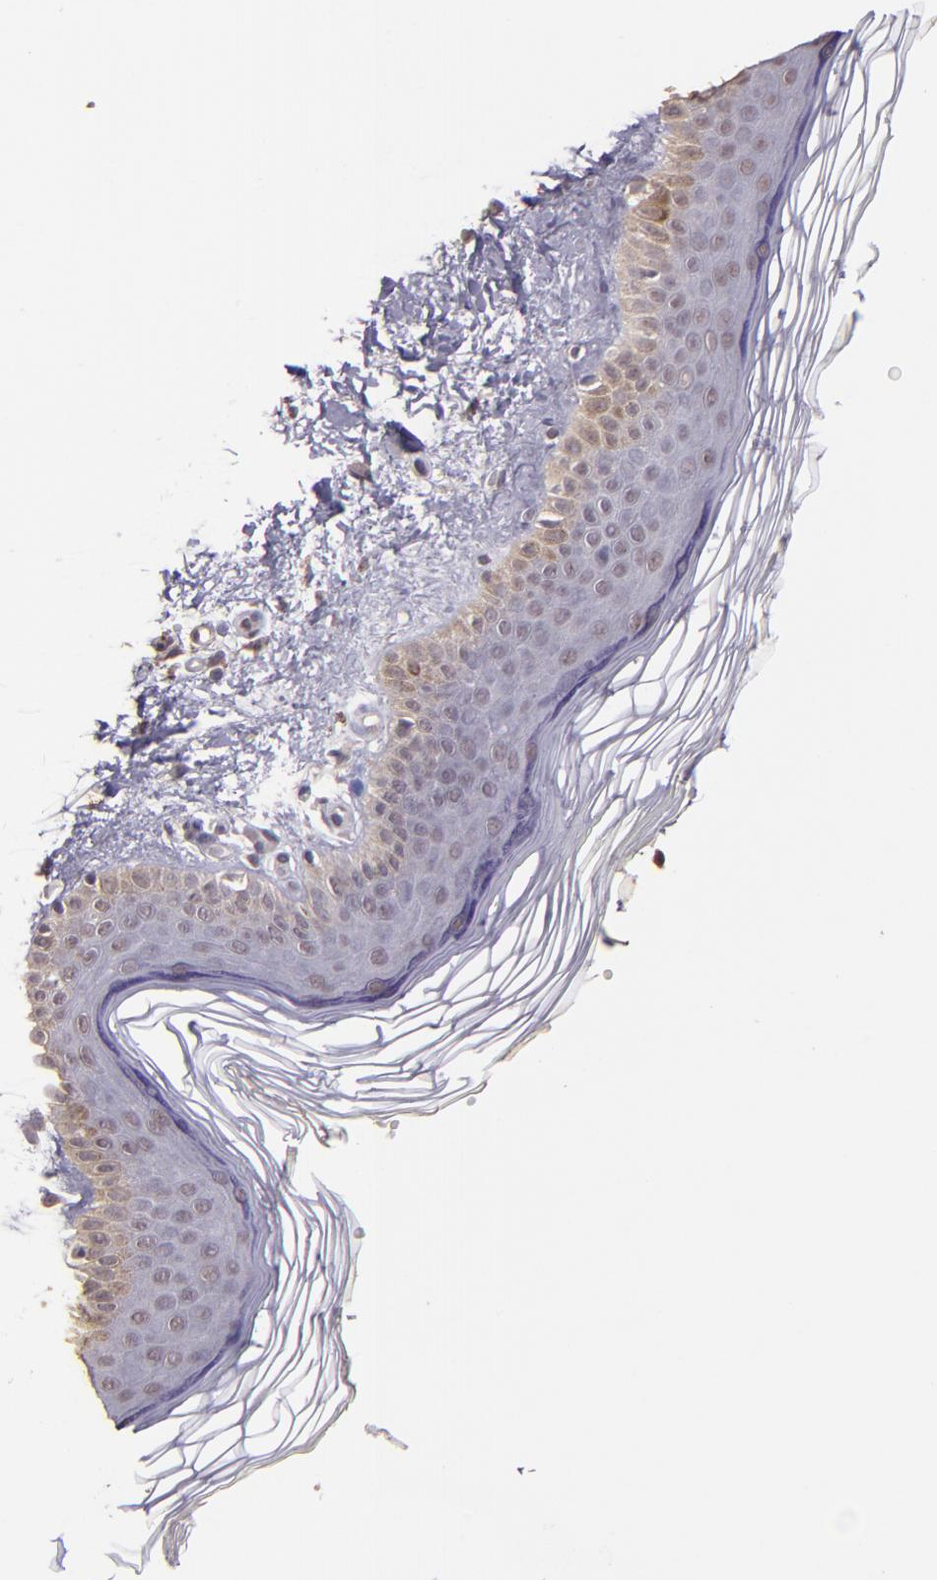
{"staining": {"intensity": "weak", "quantity": "25%-75%", "location": "cytoplasmic/membranous"}, "tissue": "skin", "cell_type": "Fibroblasts", "image_type": "normal", "snomed": [{"axis": "morphology", "description": "Normal tissue, NOS"}, {"axis": "topography", "description": "Skin"}], "caption": "Unremarkable skin shows weak cytoplasmic/membranous staining in about 25%-75% of fibroblasts, visualized by immunohistochemistry.", "gene": "TAF7L", "patient": {"sex": "female", "age": 19}}